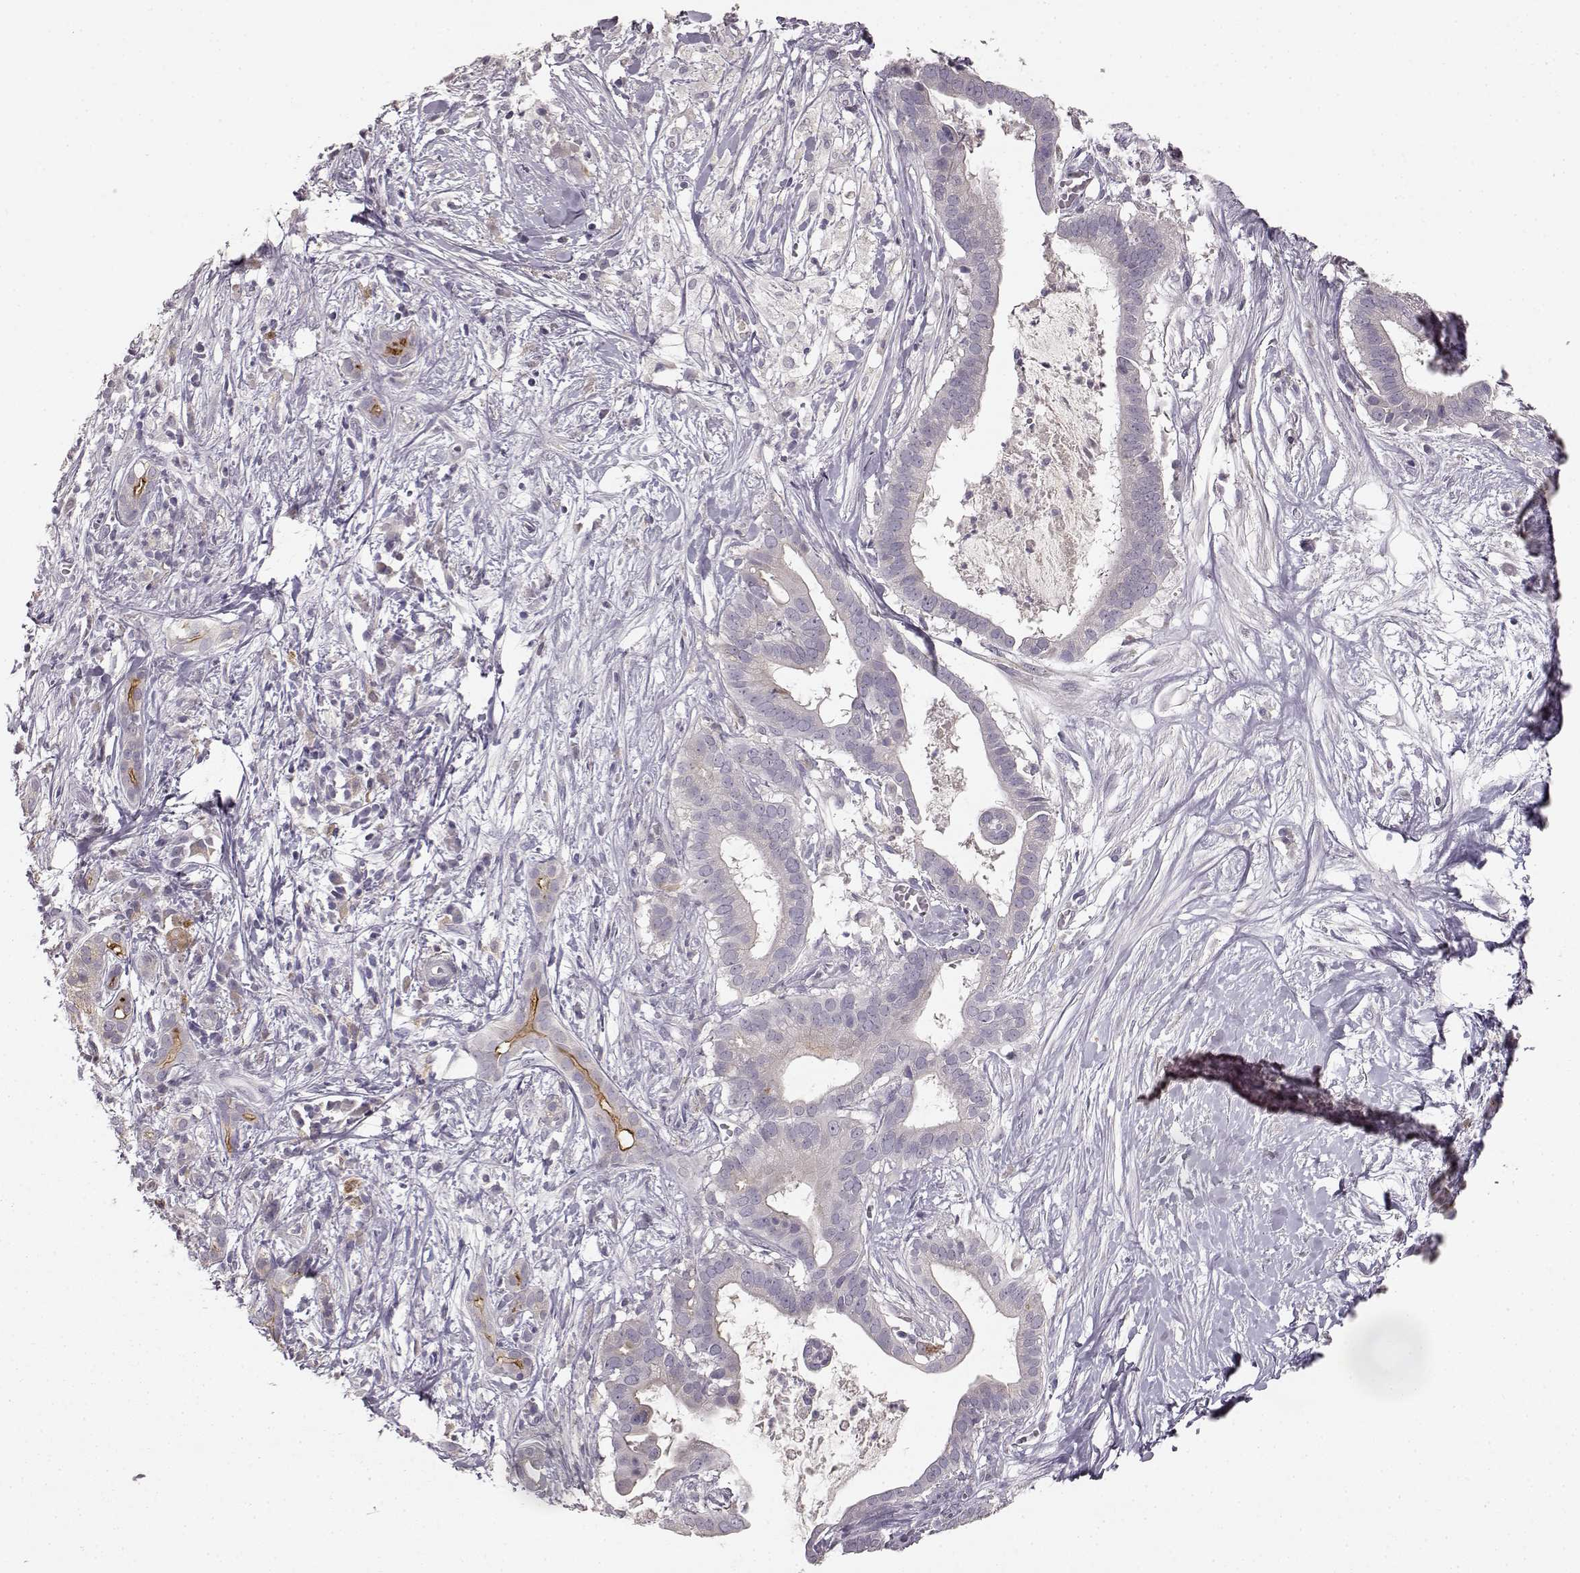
{"staining": {"intensity": "moderate", "quantity": "<25%", "location": "cytoplasmic/membranous"}, "tissue": "pancreatic cancer", "cell_type": "Tumor cells", "image_type": "cancer", "snomed": [{"axis": "morphology", "description": "Adenocarcinoma, NOS"}, {"axis": "topography", "description": "Pancreas"}], "caption": "An image of human adenocarcinoma (pancreatic) stained for a protein exhibits moderate cytoplasmic/membranous brown staining in tumor cells. (DAB IHC with brightfield microscopy, high magnification).", "gene": "GHR", "patient": {"sex": "male", "age": 61}}